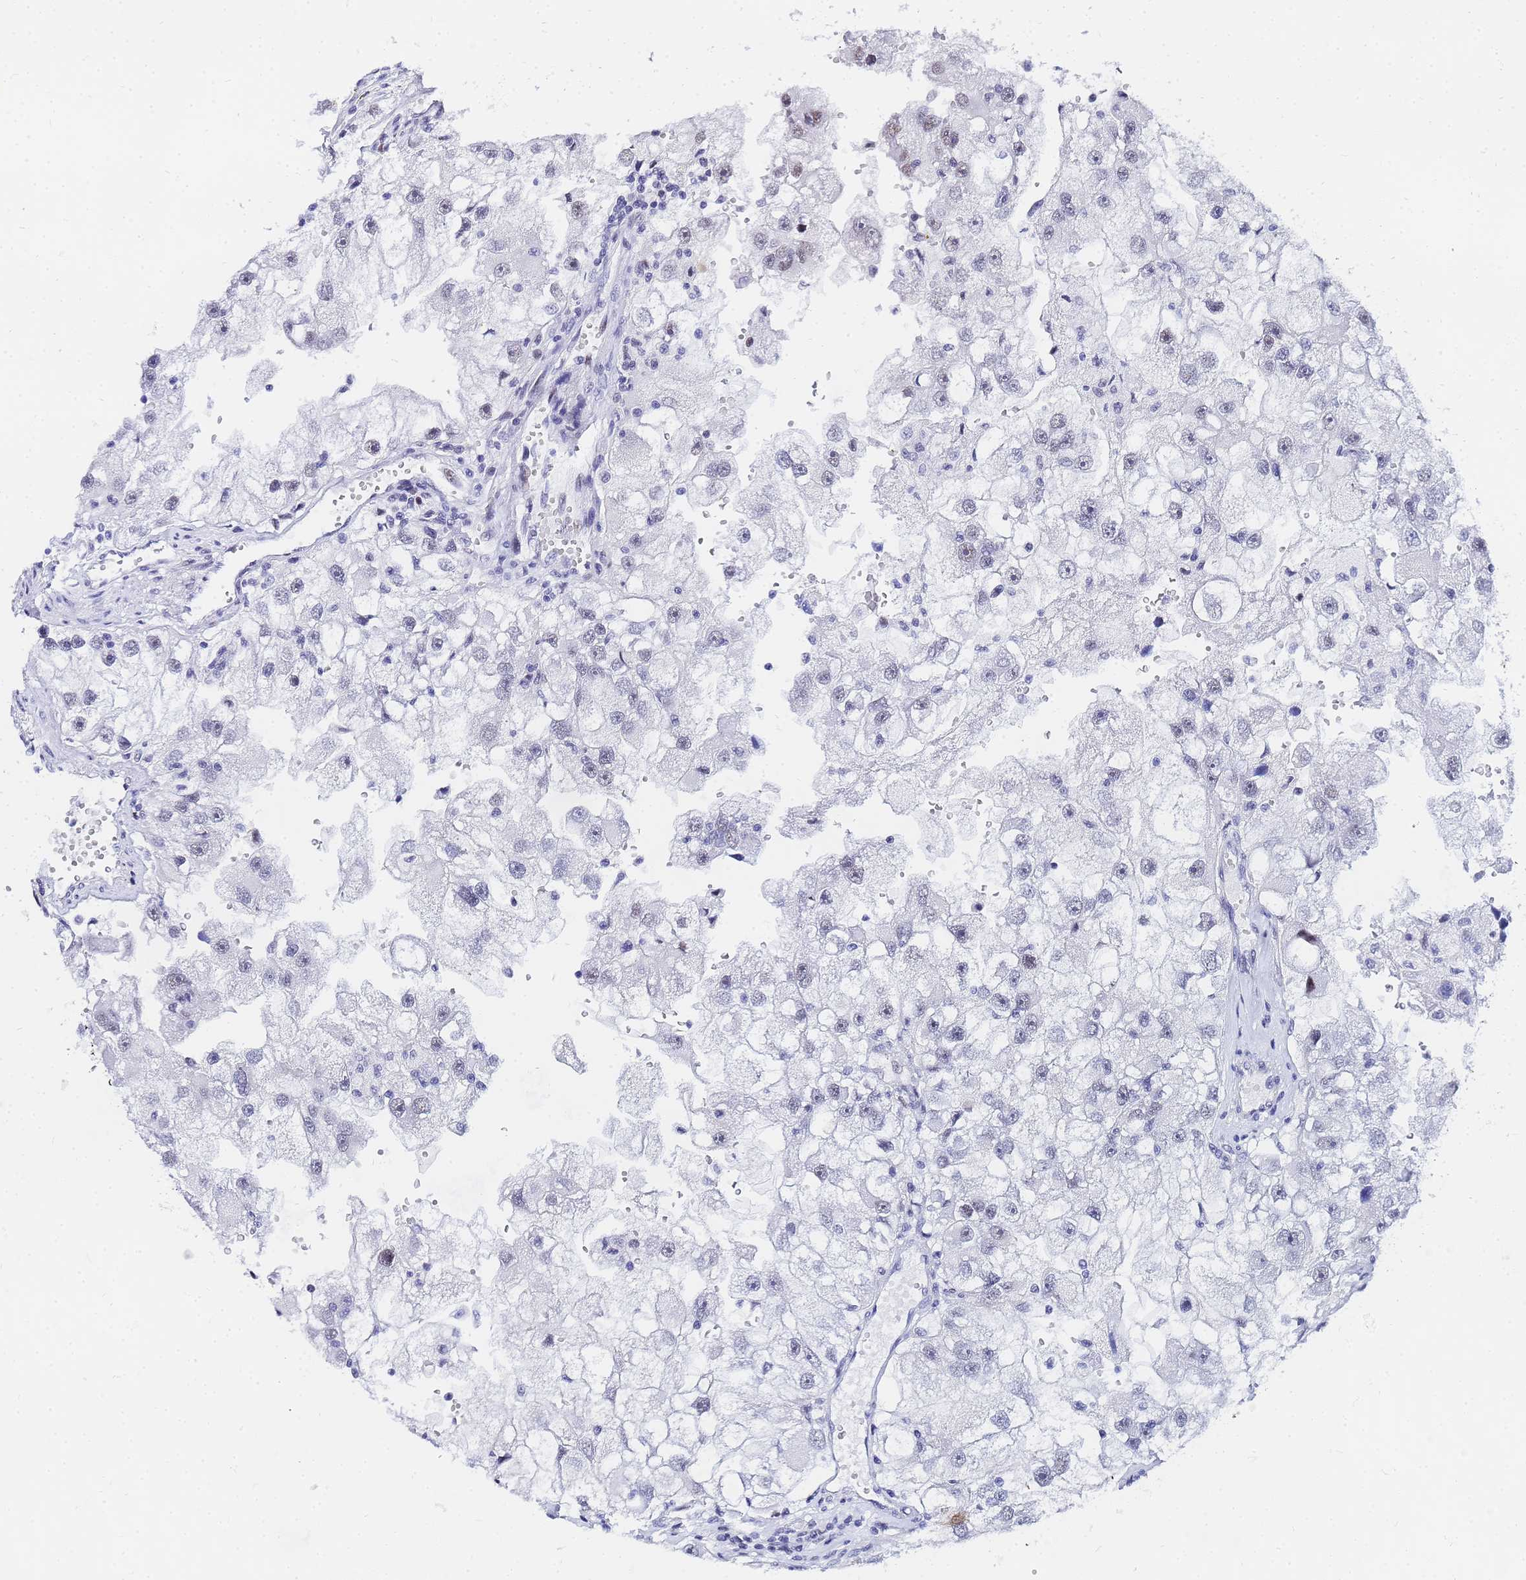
{"staining": {"intensity": "negative", "quantity": "none", "location": "none"}, "tissue": "renal cancer", "cell_type": "Tumor cells", "image_type": "cancer", "snomed": [{"axis": "morphology", "description": "Adenocarcinoma, NOS"}, {"axis": "topography", "description": "Kidney"}], "caption": "This is an immunohistochemistry photomicrograph of human renal cancer (adenocarcinoma). There is no positivity in tumor cells.", "gene": "CKMT1A", "patient": {"sex": "male", "age": 63}}